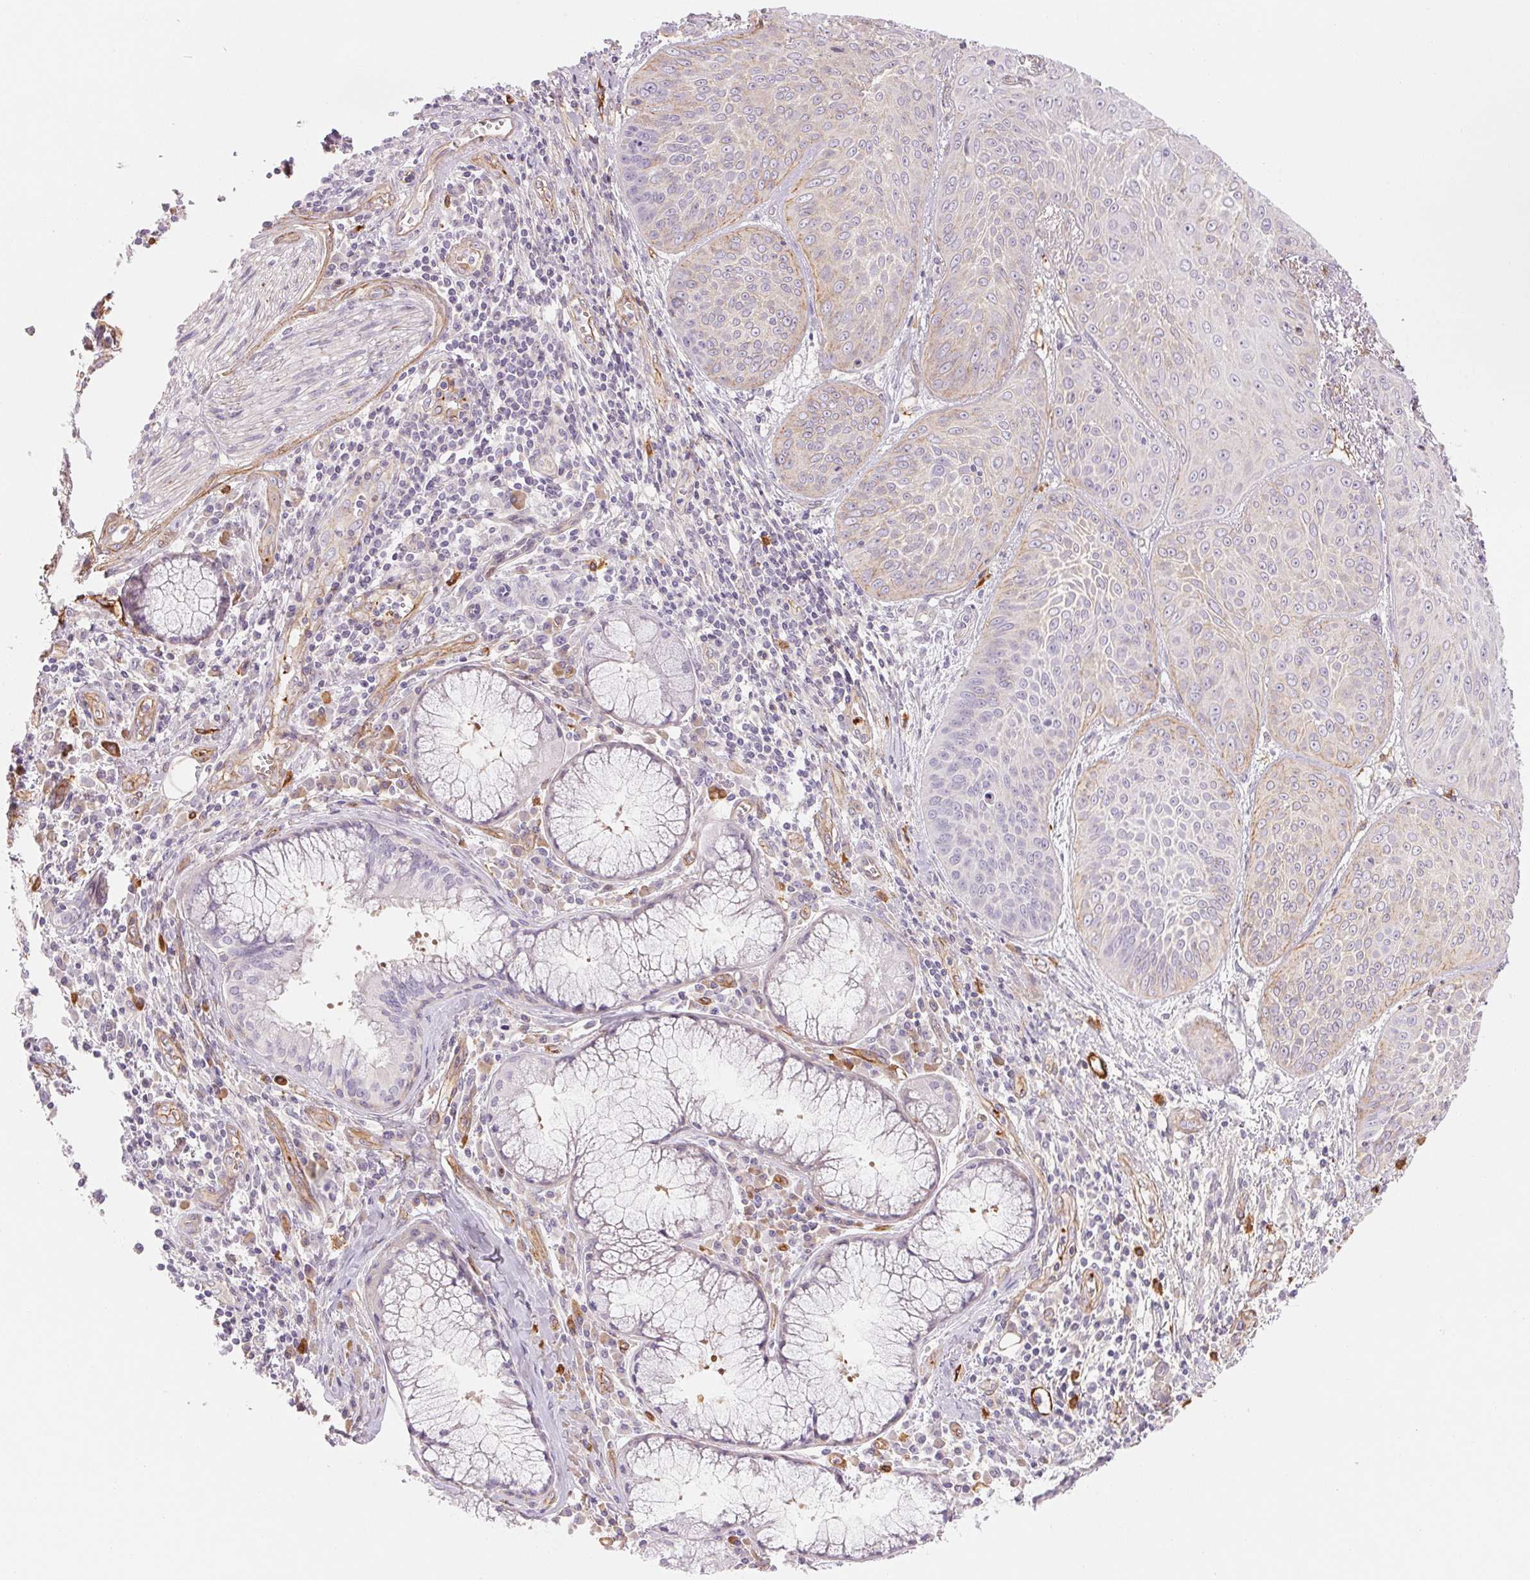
{"staining": {"intensity": "weak", "quantity": "<25%", "location": "cytoplasmic/membranous"}, "tissue": "lung cancer", "cell_type": "Tumor cells", "image_type": "cancer", "snomed": [{"axis": "morphology", "description": "Squamous cell carcinoma, NOS"}, {"axis": "topography", "description": "Lung"}], "caption": "A high-resolution histopathology image shows IHC staining of lung cancer, which shows no significant staining in tumor cells.", "gene": "ANKRD13B", "patient": {"sex": "male", "age": 74}}